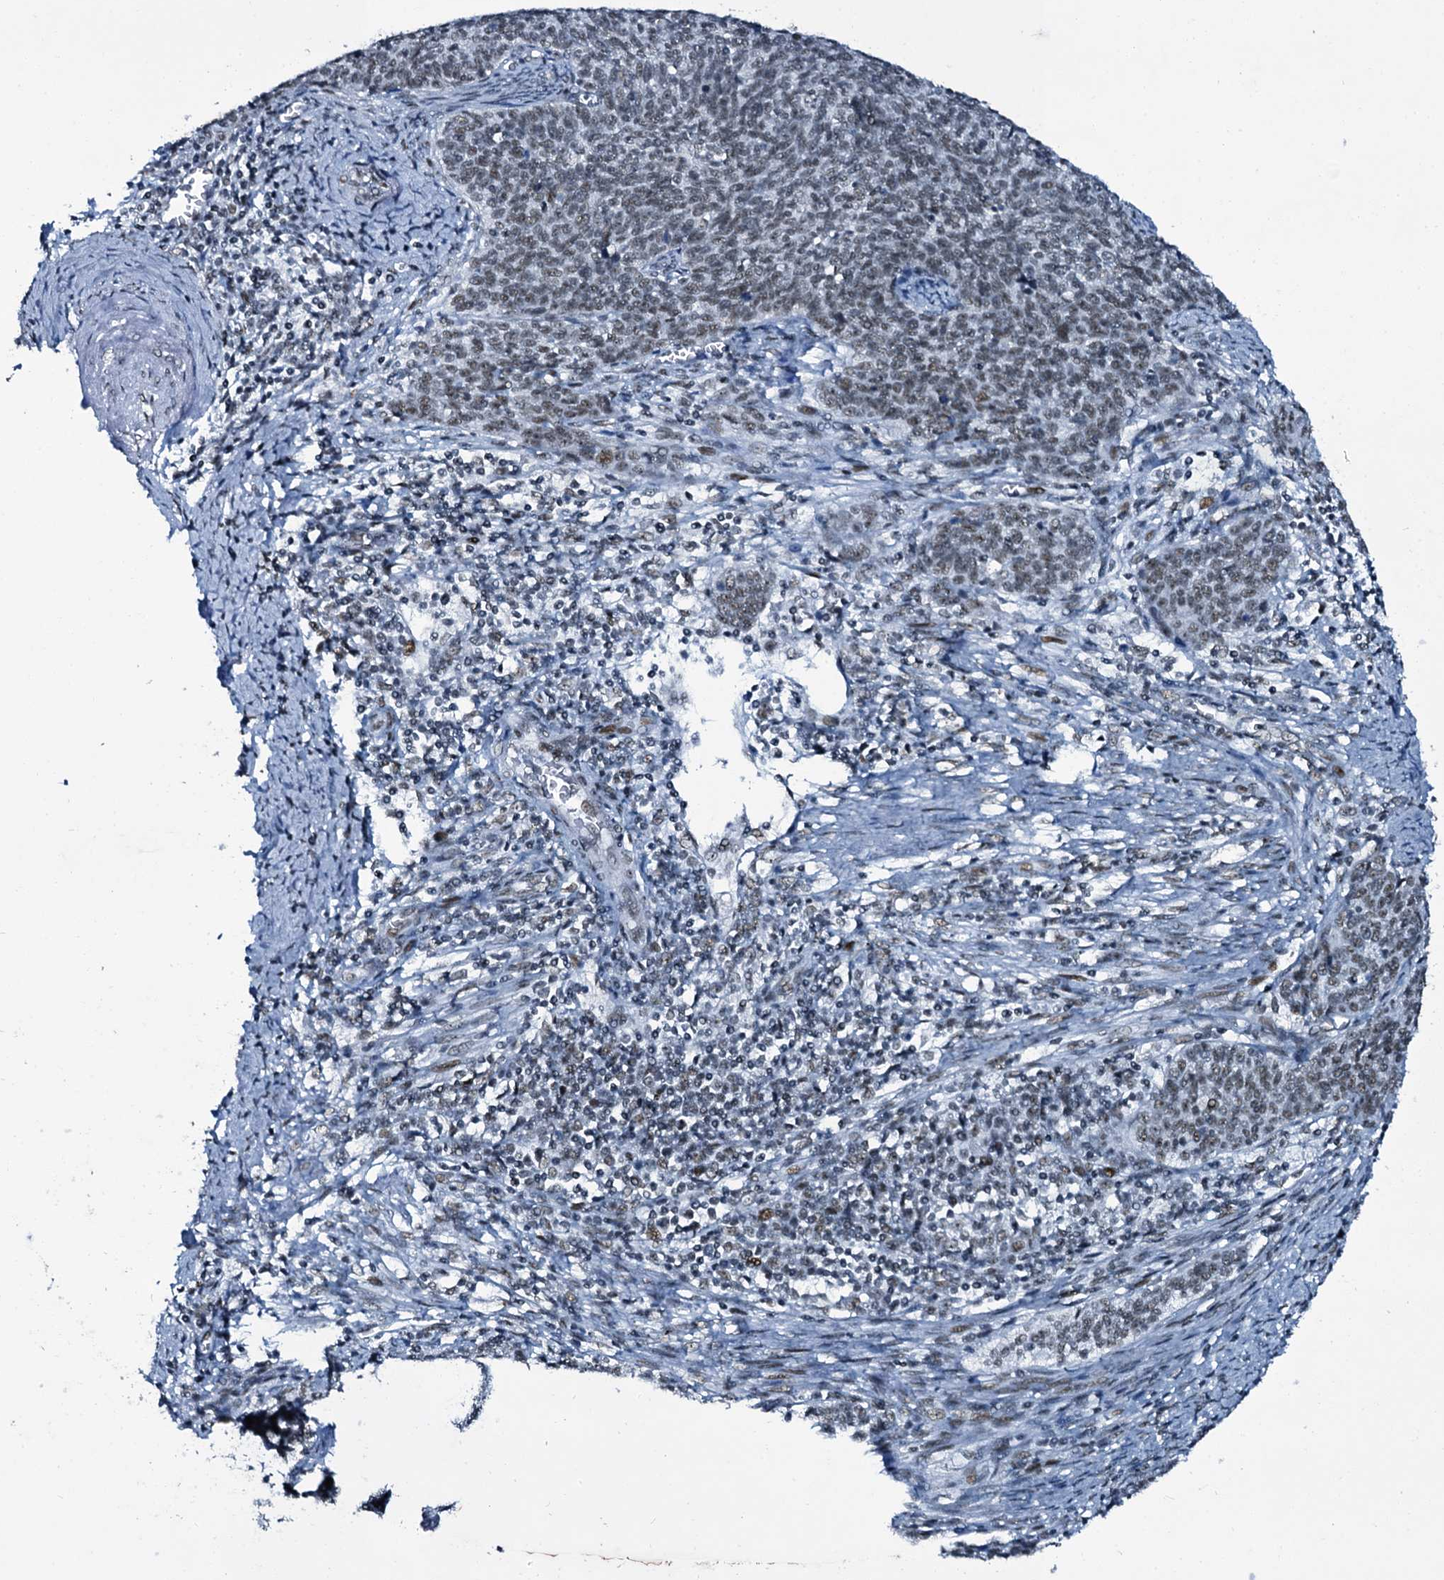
{"staining": {"intensity": "weak", "quantity": "<25%", "location": "nuclear"}, "tissue": "cervical cancer", "cell_type": "Tumor cells", "image_type": "cancer", "snomed": [{"axis": "morphology", "description": "Squamous cell carcinoma, NOS"}, {"axis": "topography", "description": "Cervix"}], "caption": "Image shows no significant protein positivity in tumor cells of squamous cell carcinoma (cervical).", "gene": "ZMIZ2", "patient": {"sex": "female", "age": 39}}